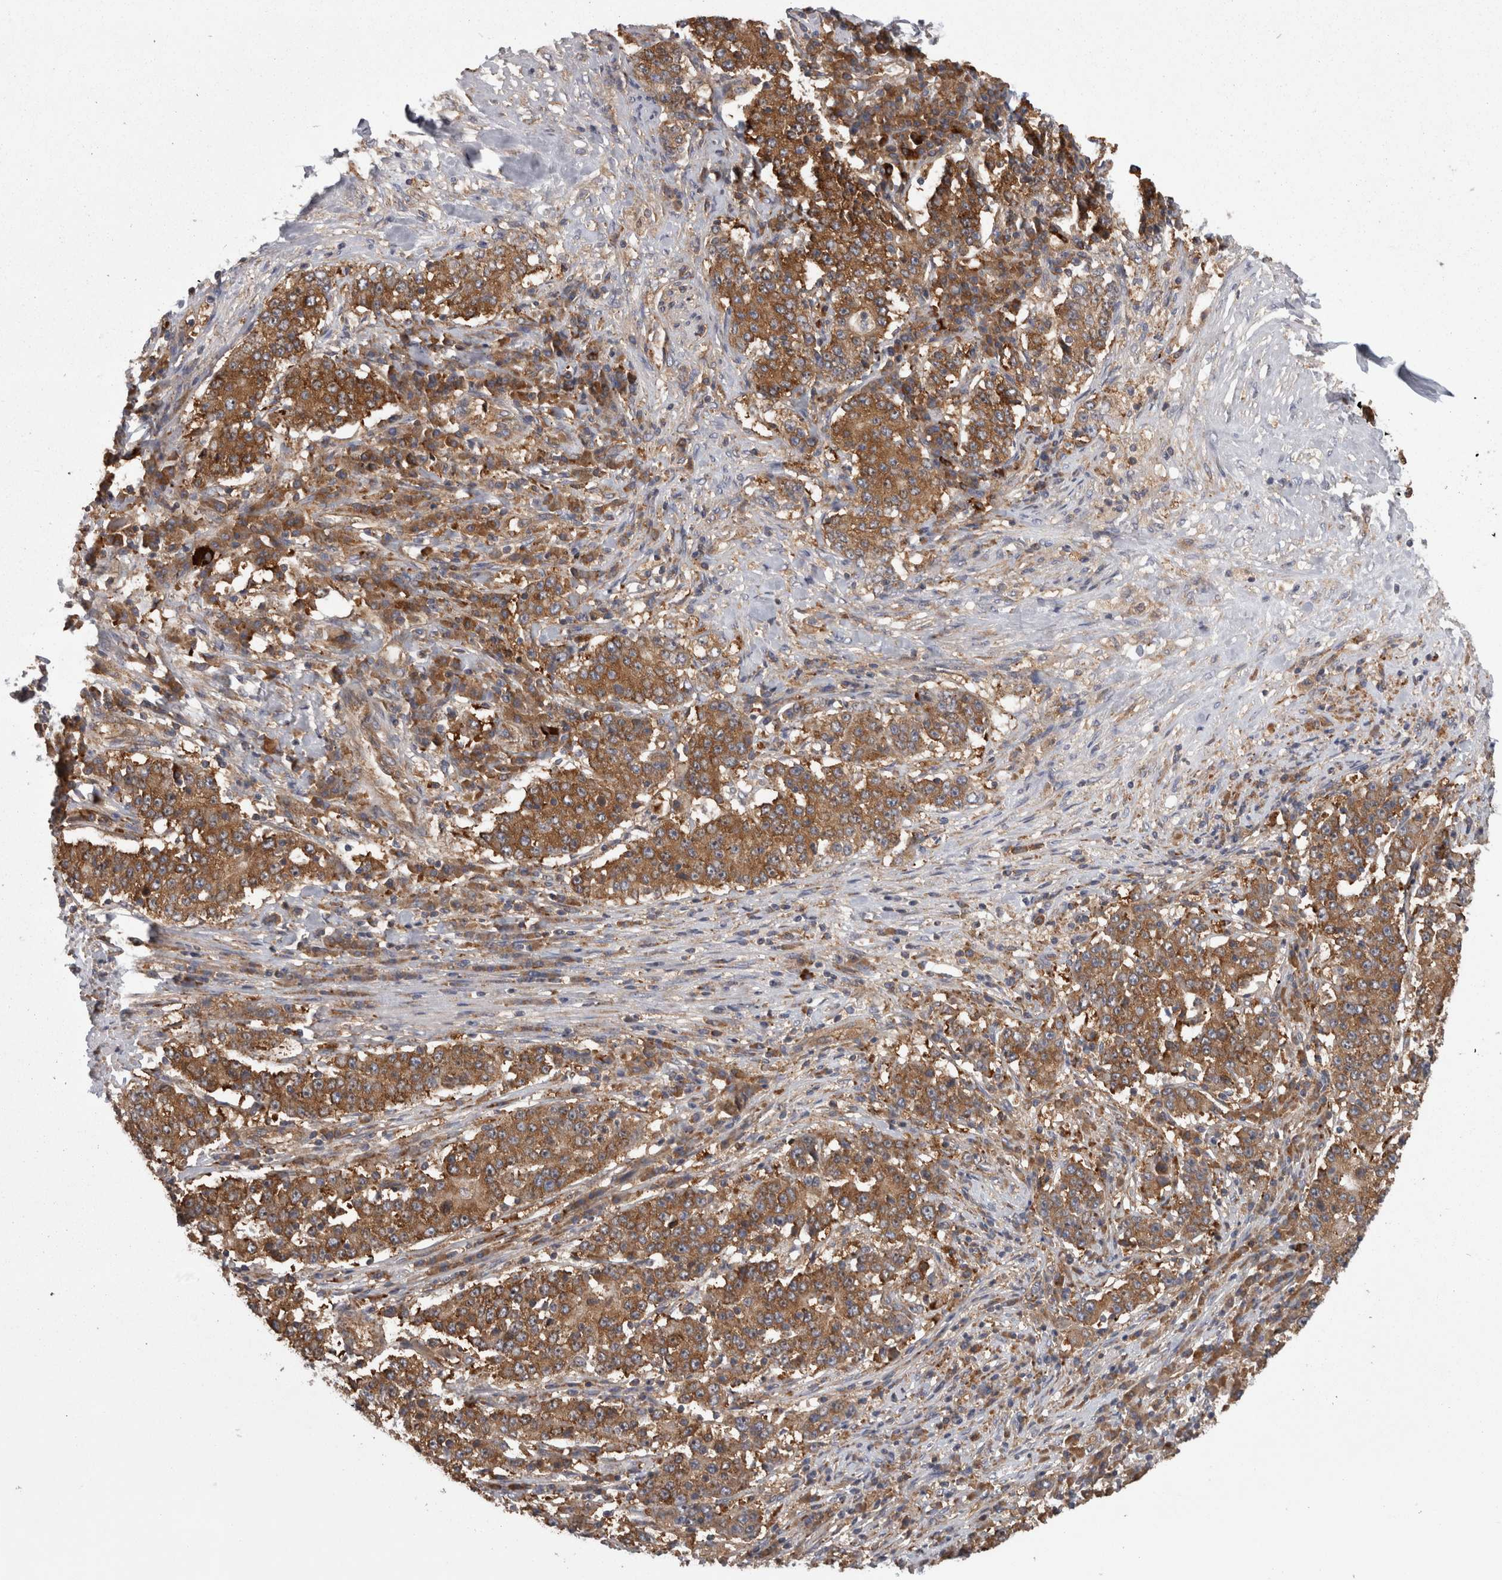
{"staining": {"intensity": "moderate", "quantity": ">75%", "location": "cytoplasmic/membranous"}, "tissue": "stomach cancer", "cell_type": "Tumor cells", "image_type": "cancer", "snomed": [{"axis": "morphology", "description": "Adenocarcinoma, NOS"}, {"axis": "topography", "description": "Stomach"}], "caption": "IHC staining of adenocarcinoma (stomach), which displays medium levels of moderate cytoplasmic/membranous expression in about >75% of tumor cells indicating moderate cytoplasmic/membranous protein positivity. The staining was performed using DAB (brown) for protein detection and nuclei were counterstained in hematoxylin (blue).", "gene": "SMCR8", "patient": {"sex": "male", "age": 59}}